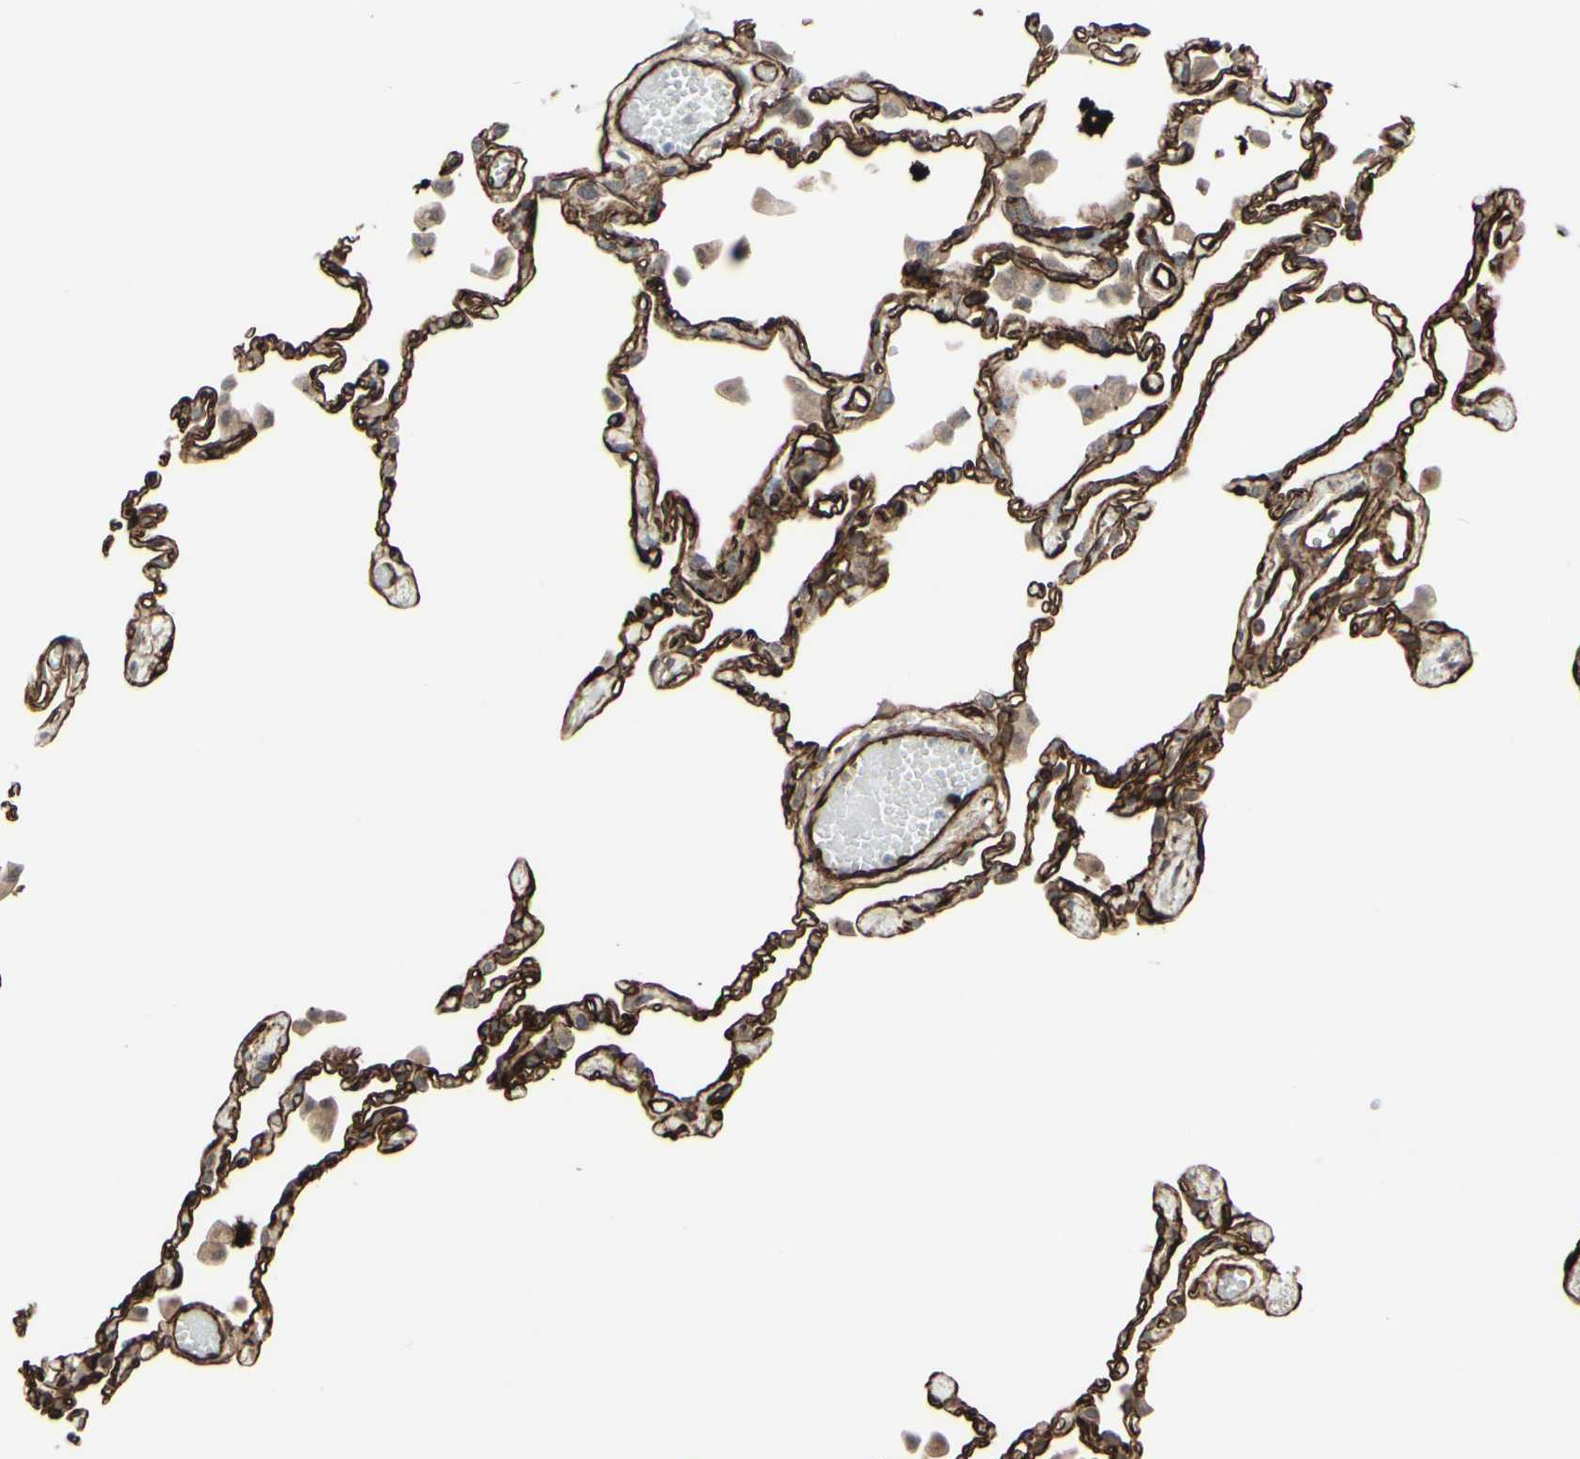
{"staining": {"intensity": "moderate", "quantity": "25%-75%", "location": "cytoplasmic/membranous"}, "tissue": "lung", "cell_type": "Alveolar cells", "image_type": "normal", "snomed": [{"axis": "morphology", "description": "Normal tissue, NOS"}, {"axis": "topography", "description": "Lung"}], "caption": "Brown immunohistochemical staining in normal human lung reveals moderate cytoplasmic/membranous expression in about 25%-75% of alveolar cells.", "gene": "DTX3L", "patient": {"sex": "female", "age": 49}}